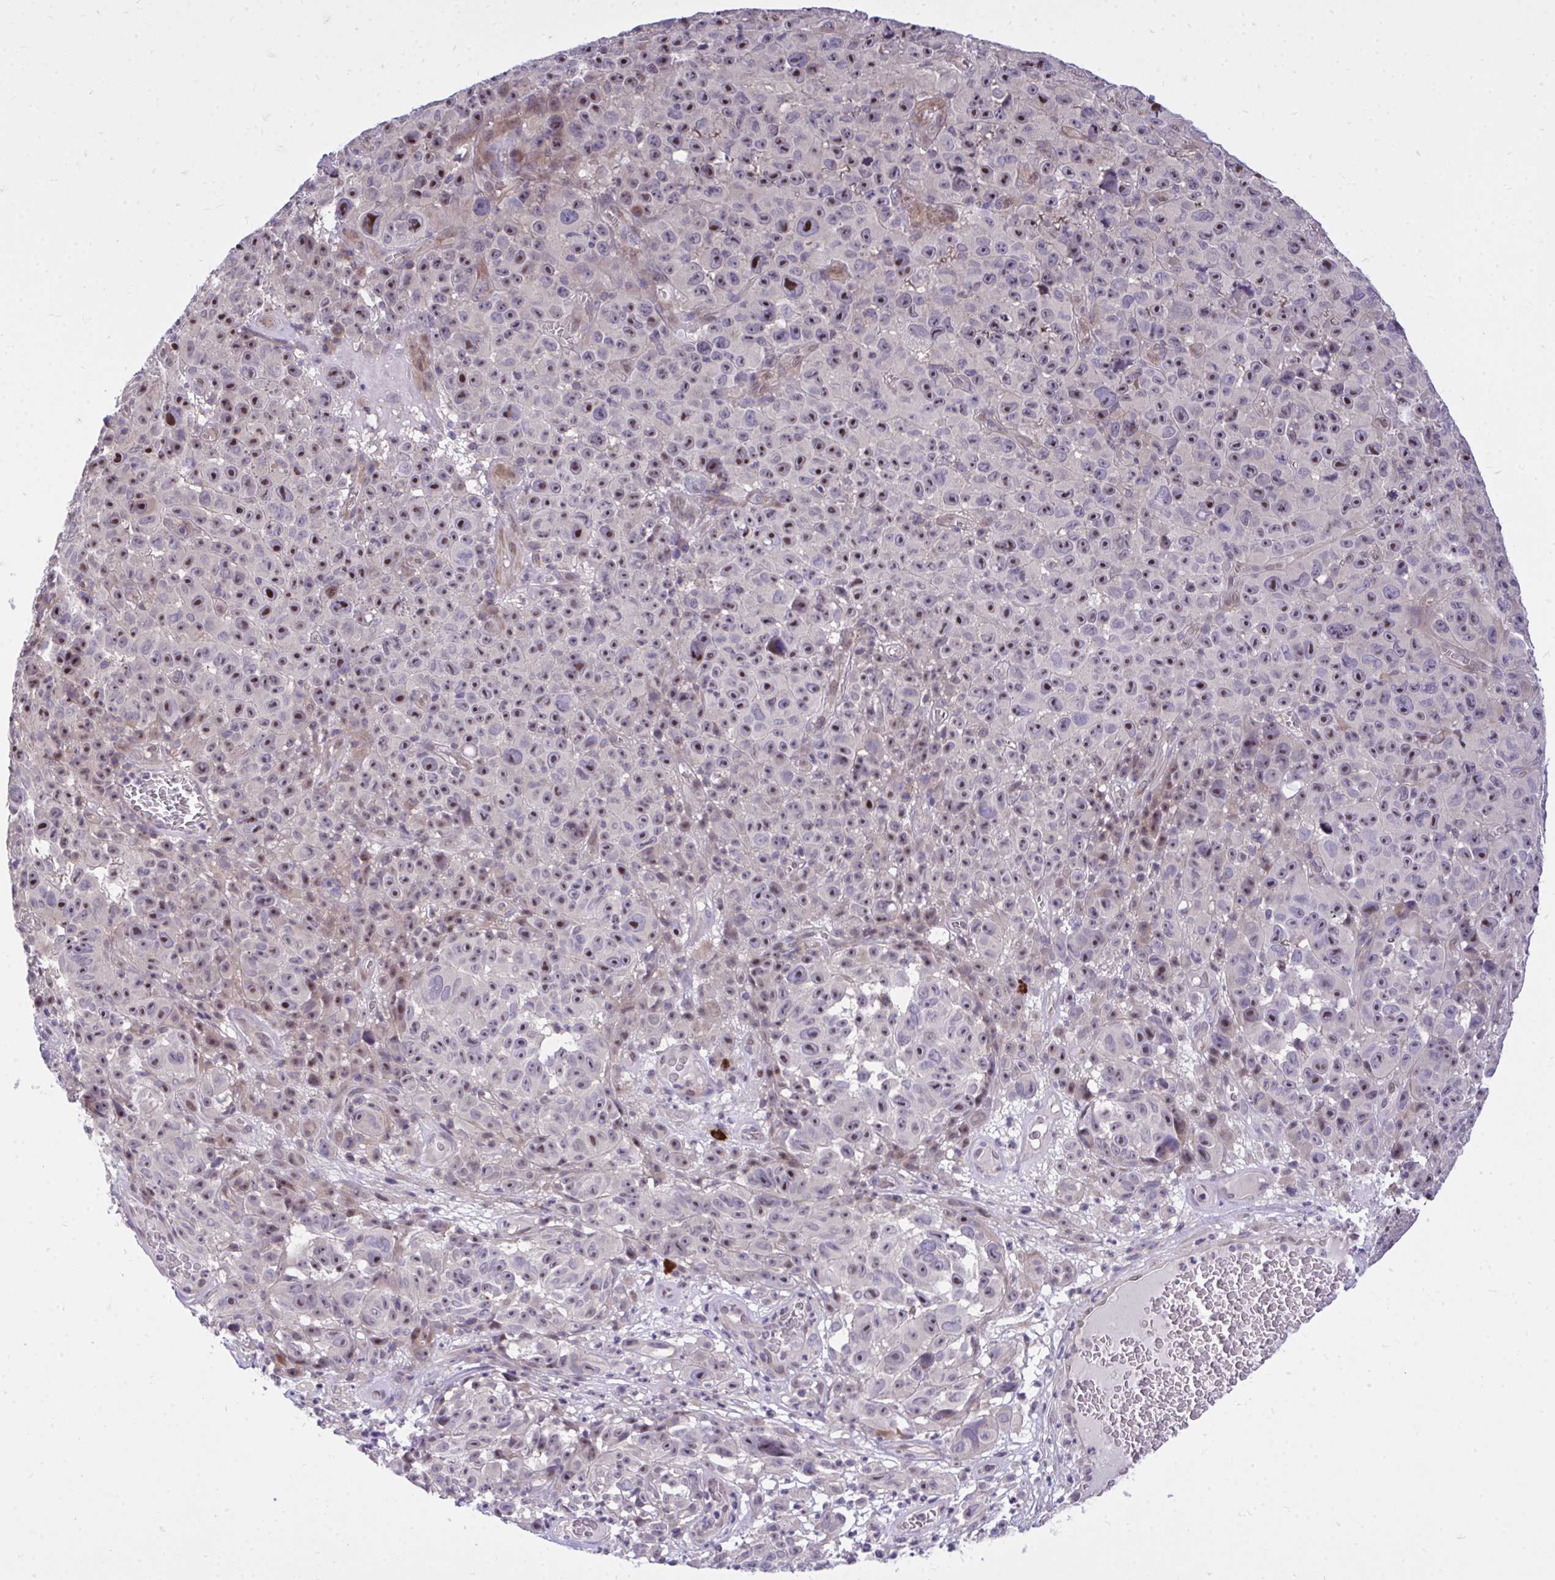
{"staining": {"intensity": "strong", "quantity": "25%-75%", "location": "nuclear"}, "tissue": "melanoma", "cell_type": "Tumor cells", "image_type": "cancer", "snomed": [{"axis": "morphology", "description": "Malignant melanoma, NOS"}, {"axis": "topography", "description": "Skin"}], "caption": "Immunohistochemical staining of human melanoma demonstrates high levels of strong nuclear protein positivity in approximately 25%-75% of tumor cells.", "gene": "HMBOX1", "patient": {"sex": "female", "age": 82}}